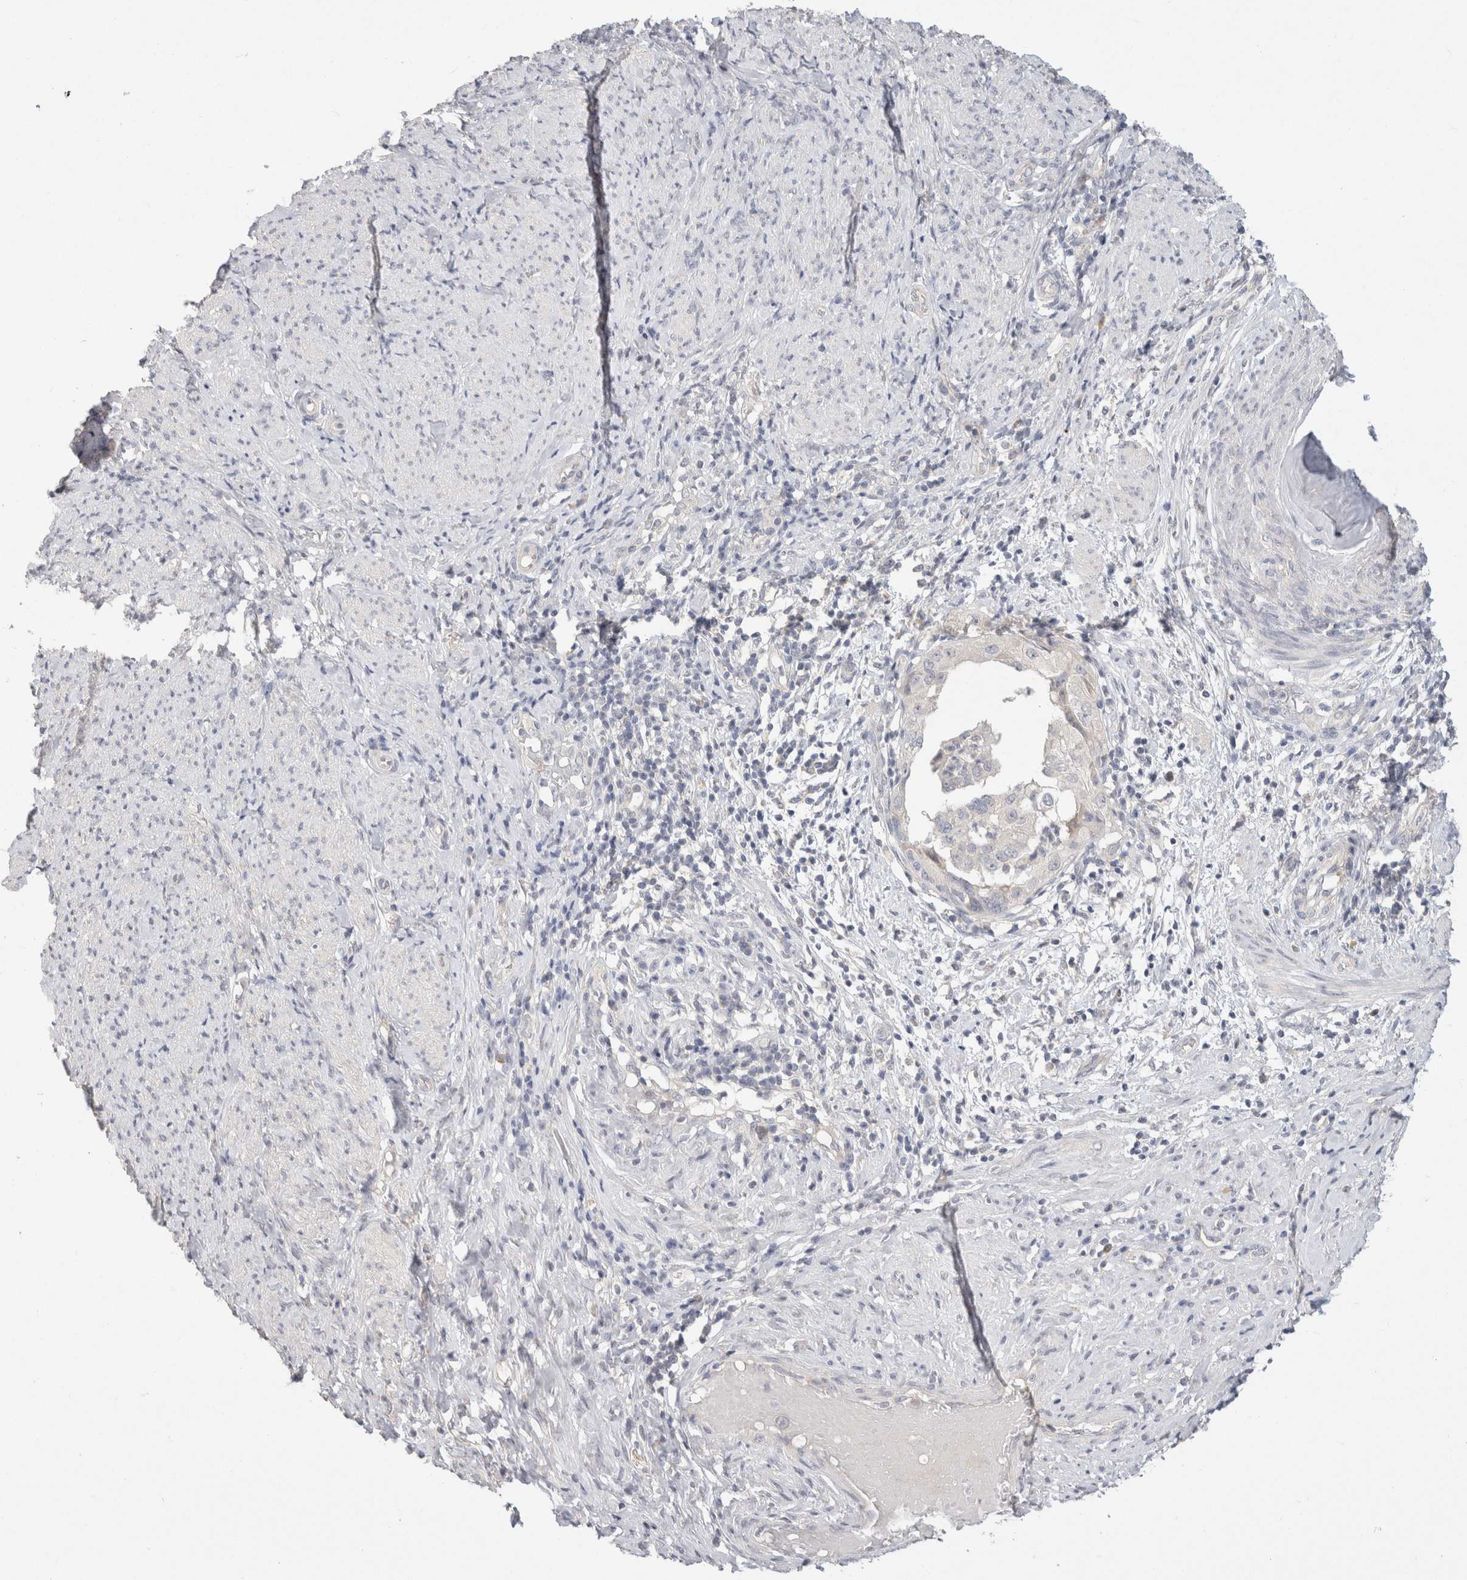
{"staining": {"intensity": "negative", "quantity": "none", "location": "none"}, "tissue": "endometrial cancer", "cell_type": "Tumor cells", "image_type": "cancer", "snomed": [{"axis": "morphology", "description": "Adenocarcinoma, NOS"}, {"axis": "topography", "description": "Endometrium"}], "caption": "High power microscopy photomicrograph of an immunohistochemistry (IHC) histopathology image of adenocarcinoma (endometrial), revealing no significant expression in tumor cells.", "gene": "CHRM4", "patient": {"sex": "female", "age": 85}}